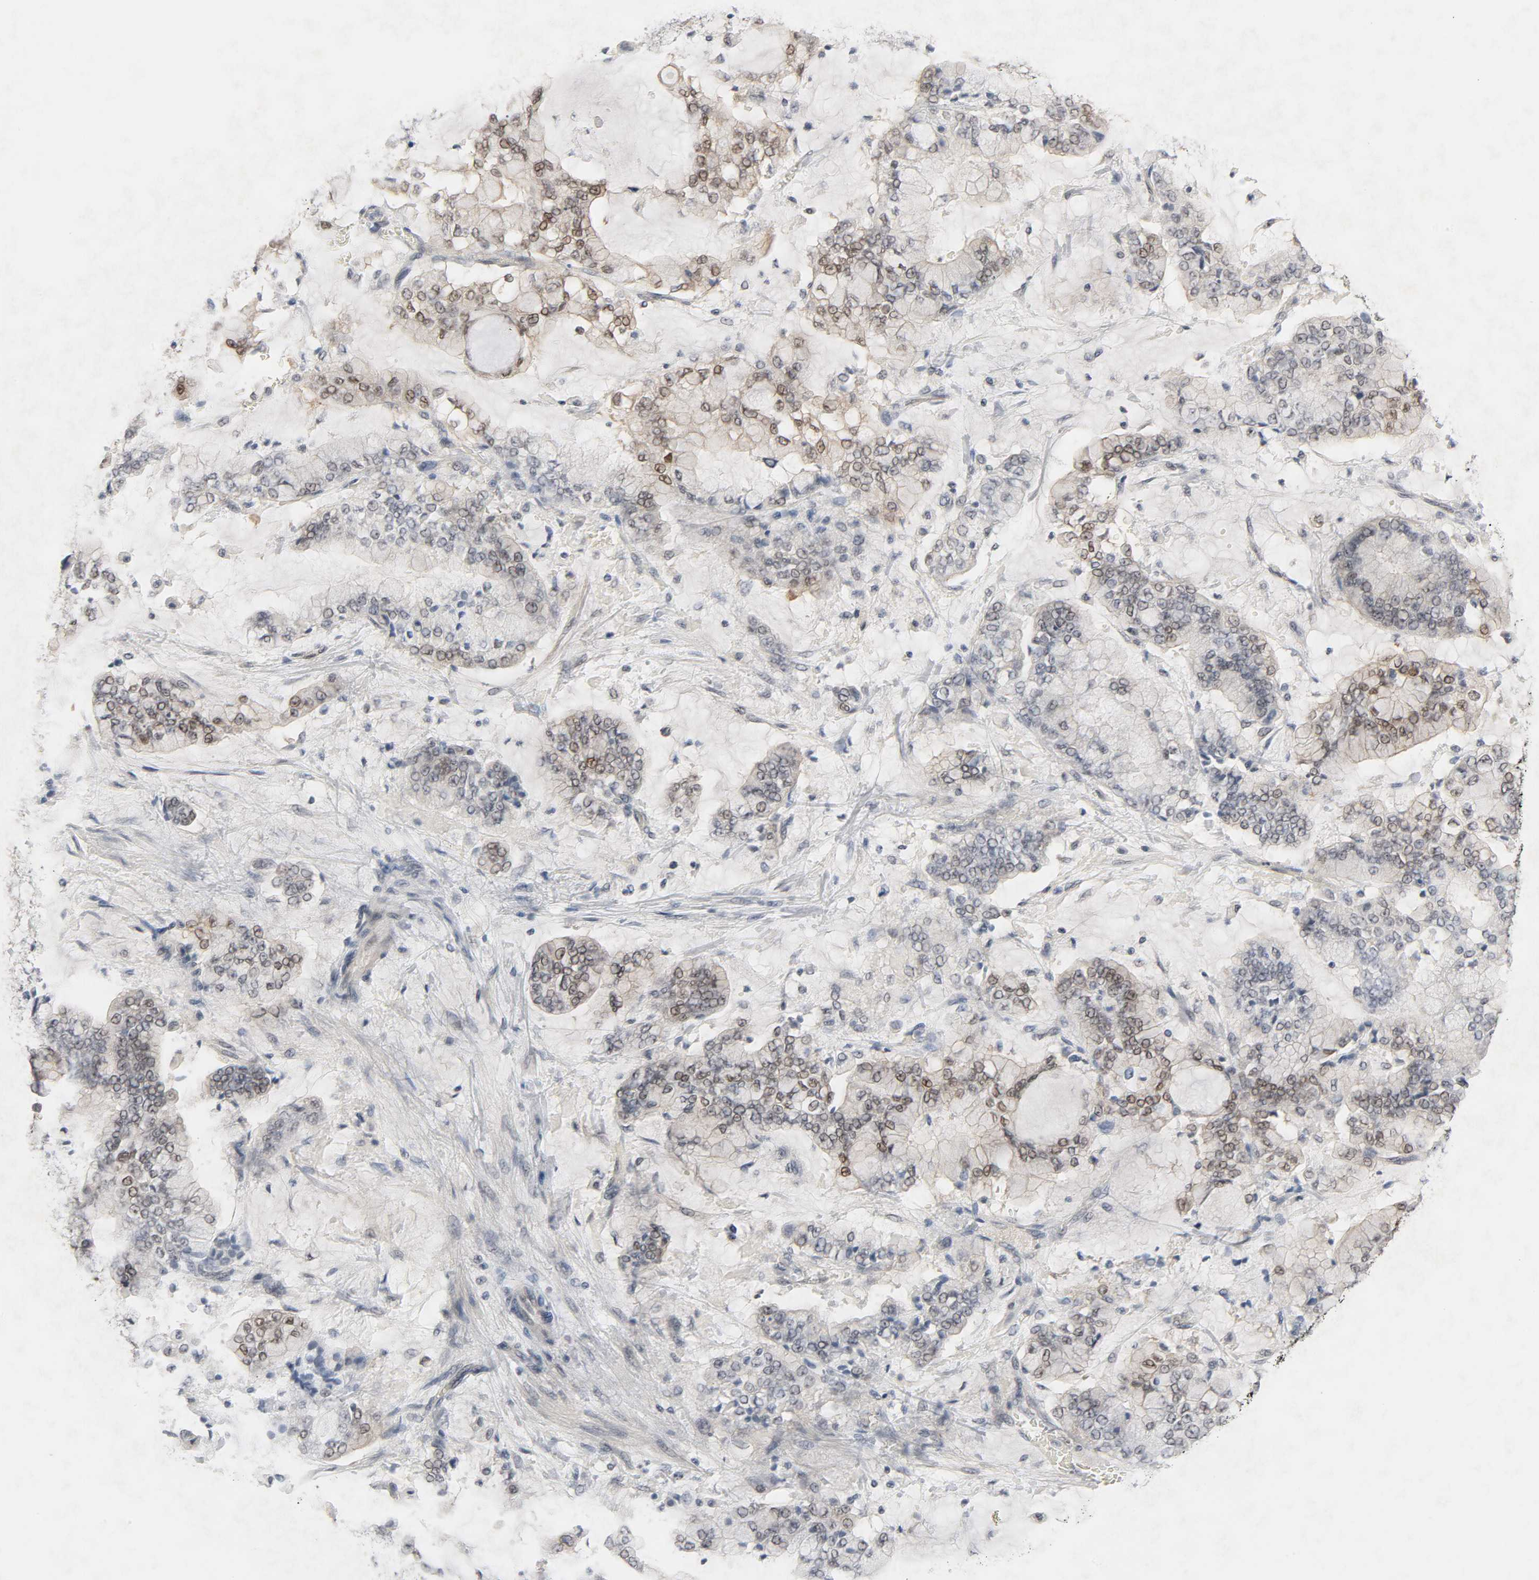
{"staining": {"intensity": "weak", "quantity": "25%-75%", "location": "cytoplasmic/membranous"}, "tissue": "stomach cancer", "cell_type": "Tumor cells", "image_type": "cancer", "snomed": [{"axis": "morphology", "description": "Normal tissue, NOS"}, {"axis": "morphology", "description": "Adenocarcinoma, NOS"}, {"axis": "topography", "description": "Stomach, upper"}, {"axis": "topography", "description": "Stomach"}], "caption": "DAB (3,3'-diaminobenzidine) immunohistochemical staining of stomach adenocarcinoma exhibits weak cytoplasmic/membranous protein expression in approximately 25%-75% of tumor cells.", "gene": "ACSS2", "patient": {"sex": "male", "age": 76}}